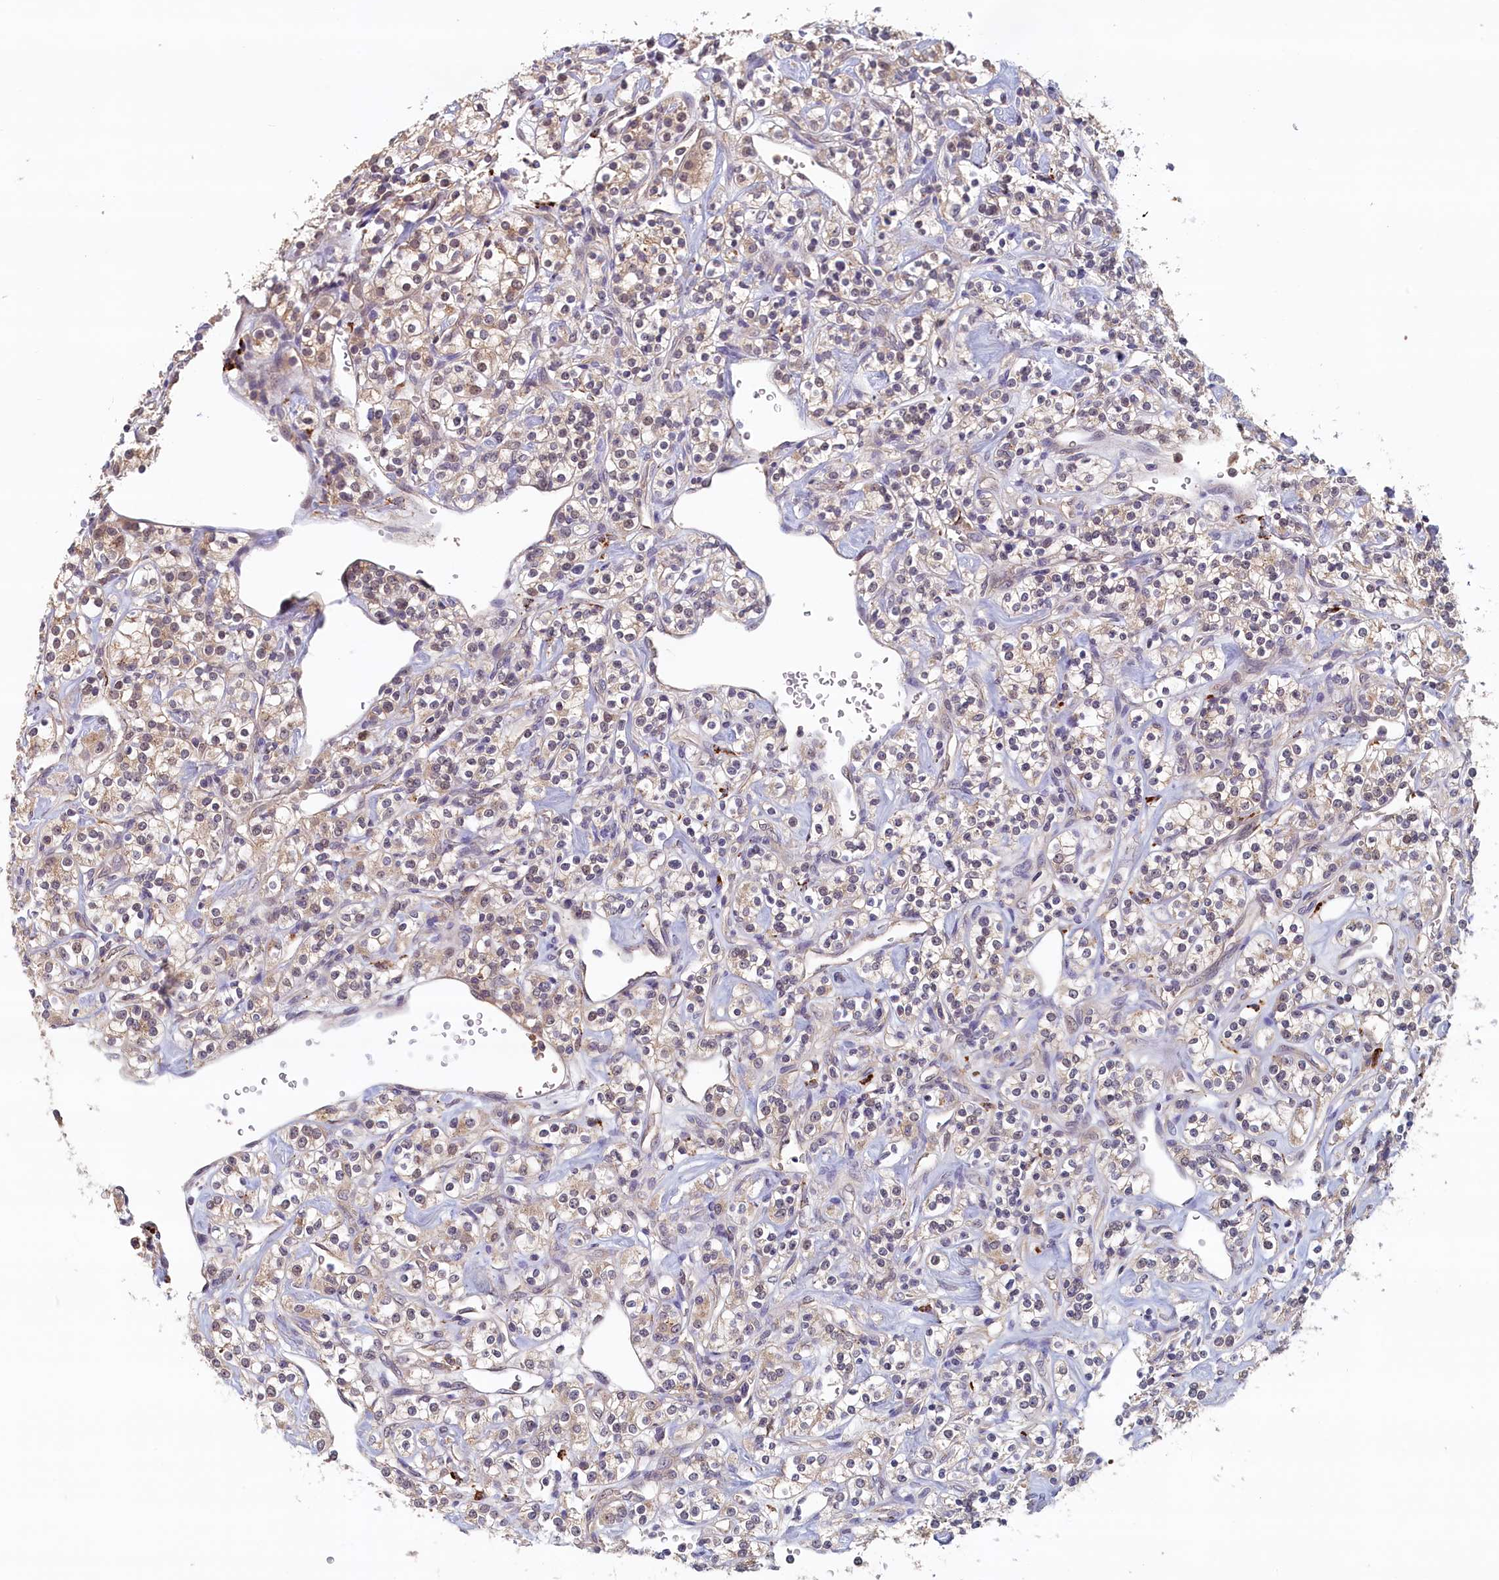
{"staining": {"intensity": "weak", "quantity": "25%-75%", "location": "cytoplasmic/membranous"}, "tissue": "renal cancer", "cell_type": "Tumor cells", "image_type": "cancer", "snomed": [{"axis": "morphology", "description": "Adenocarcinoma, NOS"}, {"axis": "topography", "description": "Kidney"}], "caption": "Protein expression analysis of renal cancer (adenocarcinoma) displays weak cytoplasmic/membranous staining in about 25%-75% of tumor cells.", "gene": "NUBP2", "patient": {"sex": "male", "age": 77}}